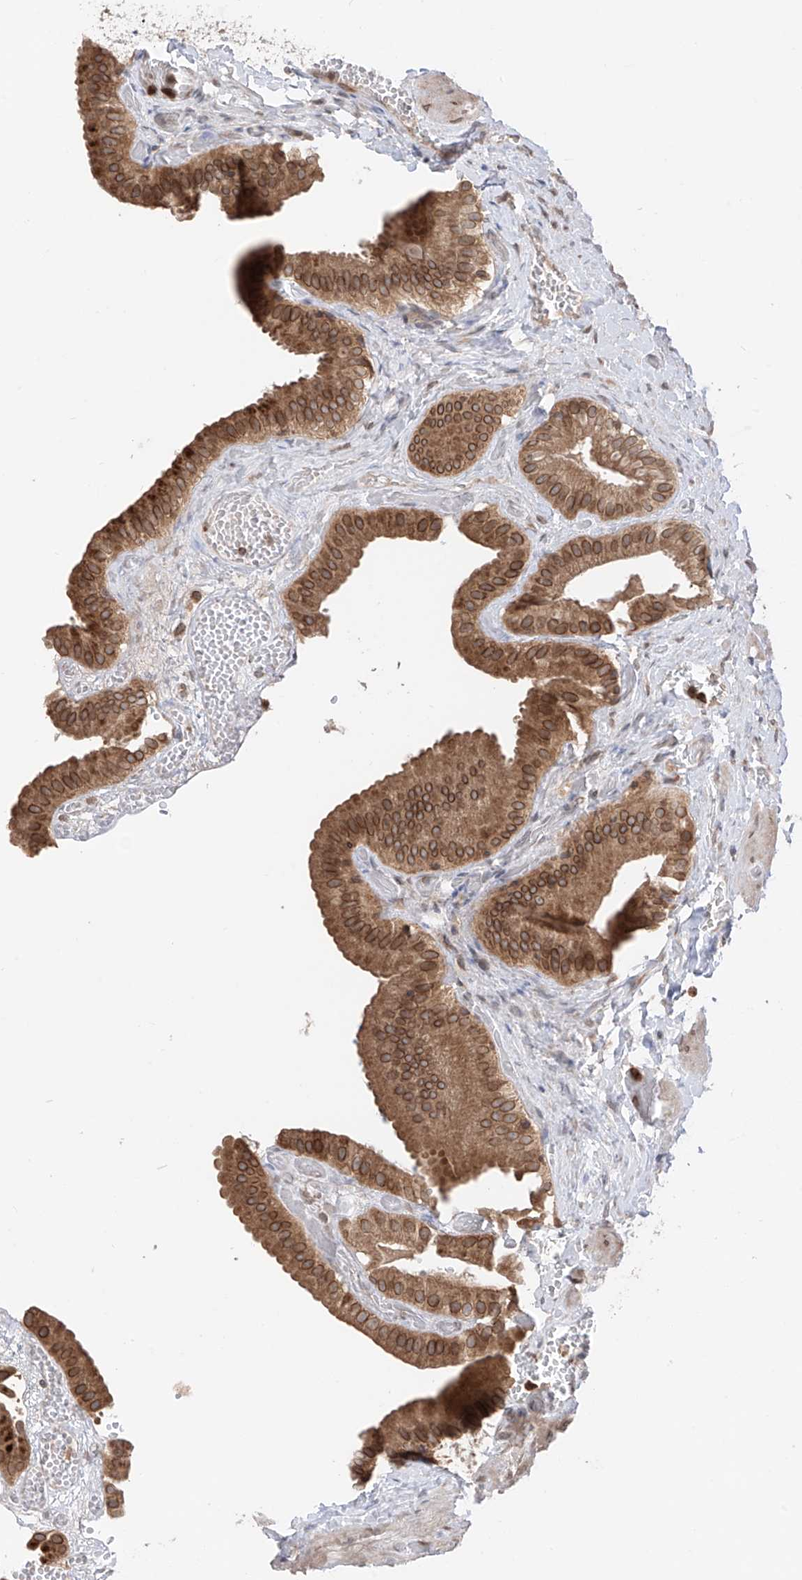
{"staining": {"intensity": "moderate", "quantity": ">75%", "location": "cytoplasmic/membranous,nuclear"}, "tissue": "gallbladder", "cell_type": "Glandular cells", "image_type": "normal", "snomed": [{"axis": "morphology", "description": "Normal tissue, NOS"}, {"axis": "topography", "description": "Gallbladder"}], "caption": "Glandular cells display moderate cytoplasmic/membranous,nuclear positivity in about >75% of cells in normal gallbladder.", "gene": "AHCTF1", "patient": {"sex": "female", "age": 64}}